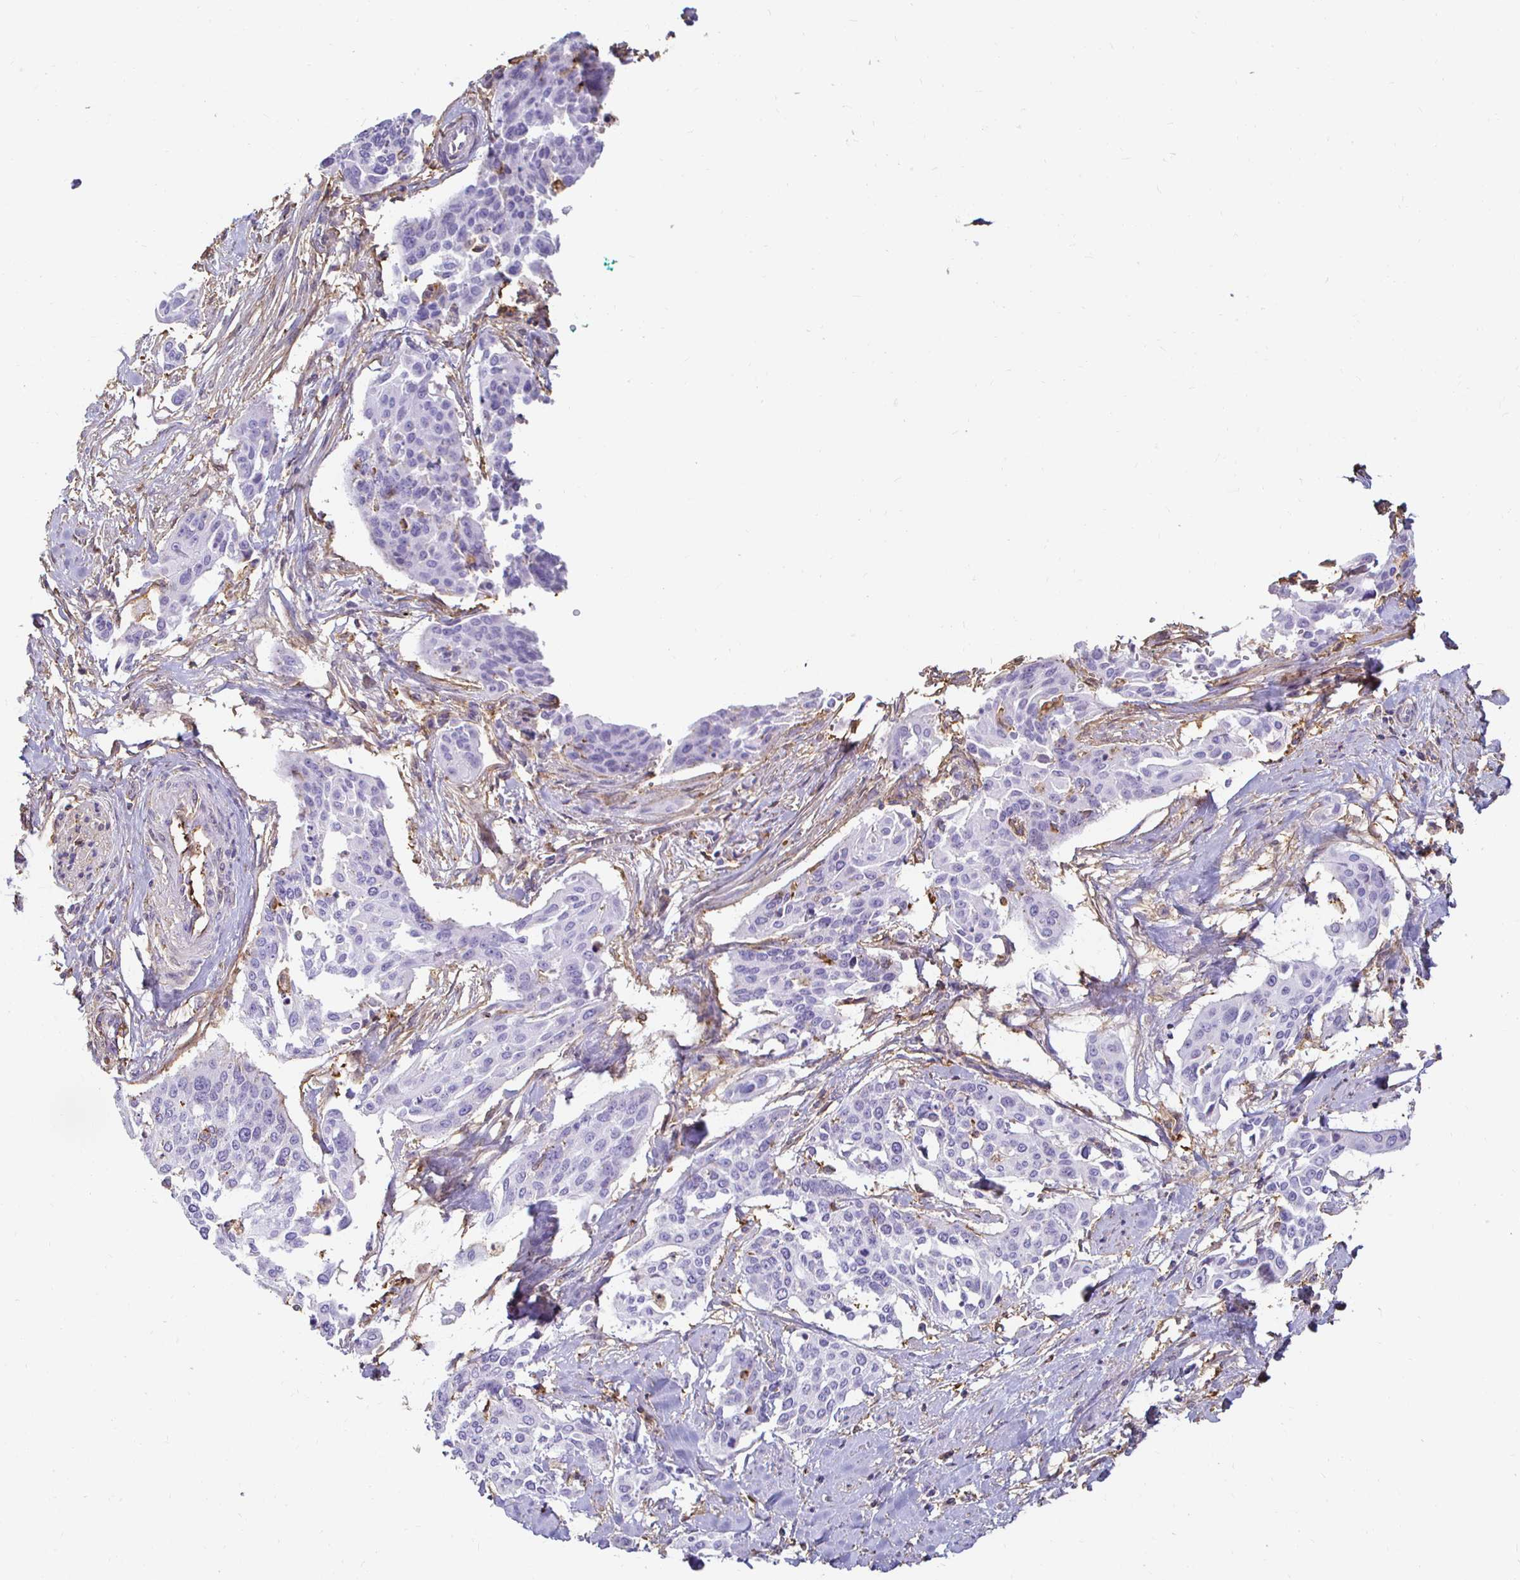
{"staining": {"intensity": "negative", "quantity": "none", "location": "none"}, "tissue": "cervical cancer", "cell_type": "Tumor cells", "image_type": "cancer", "snomed": [{"axis": "morphology", "description": "Squamous cell carcinoma, NOS"}, {"axis": "topography", "description": "Cervix"}], "caption": "Human squamous cell carcinoma (cervical) stained for a protein using immunohistochemistry (IHC) exhibits no staining in tumor cells.", "gene": "TAS1R3", "patient": {"sex": "female", "age": 44}}